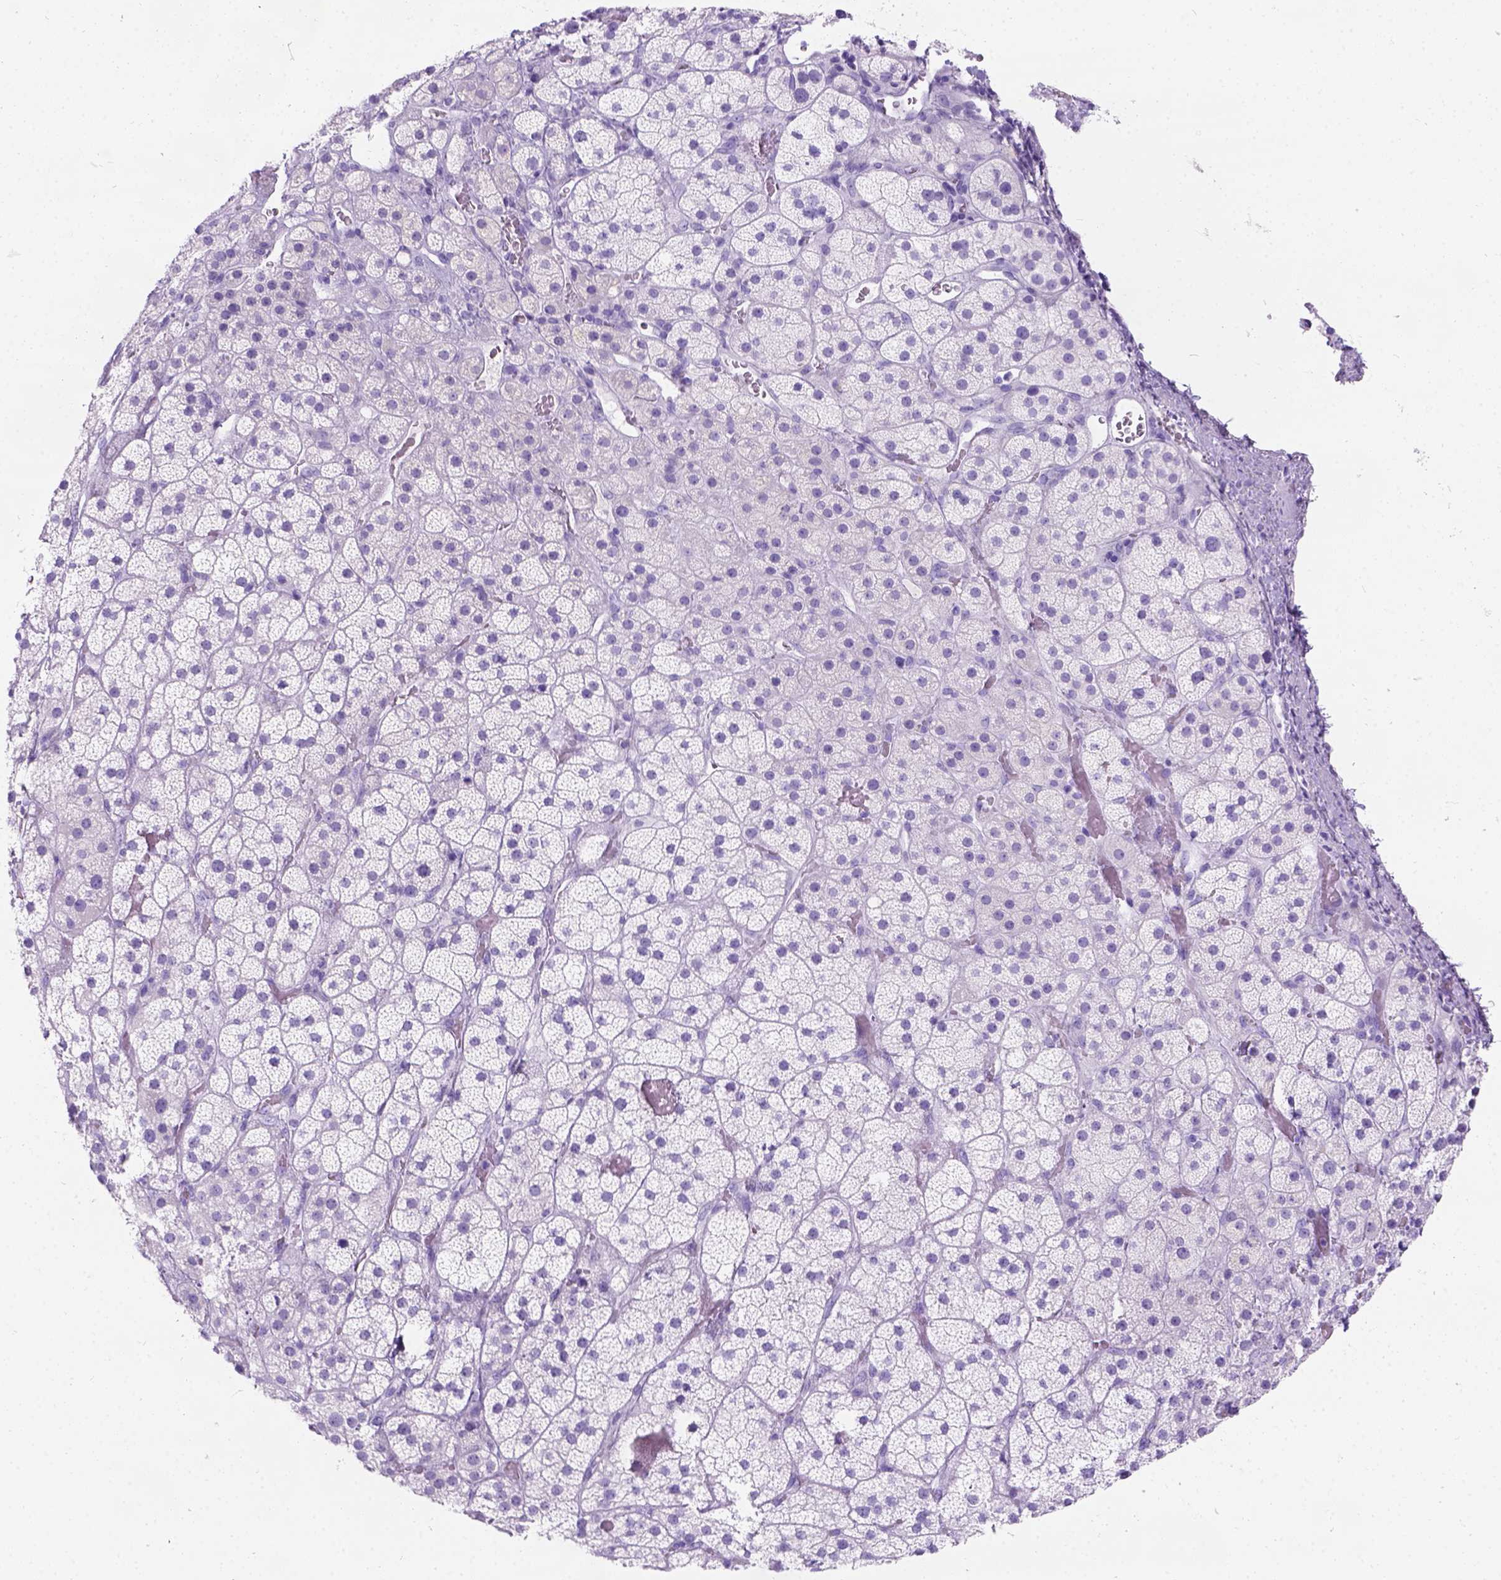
{"staining": {"intensity": "negative", "quantity": "none", "location": "none"}, "tissue": "adrenal gland", "cell_type": "Glandular cells", "image_type": "normal", "snomed": [{"axis": "morphology", "description": "Normal tissue, NOS"}, {"axis": "topography", "description": "Adrenal gland"}], "caption": "Immunohistochemical staining of unremarkable adrenal gland displays no significant staining in glandular cells.", "gene": "C7orf57", "patient": {"sex": "male", "age": 57}}